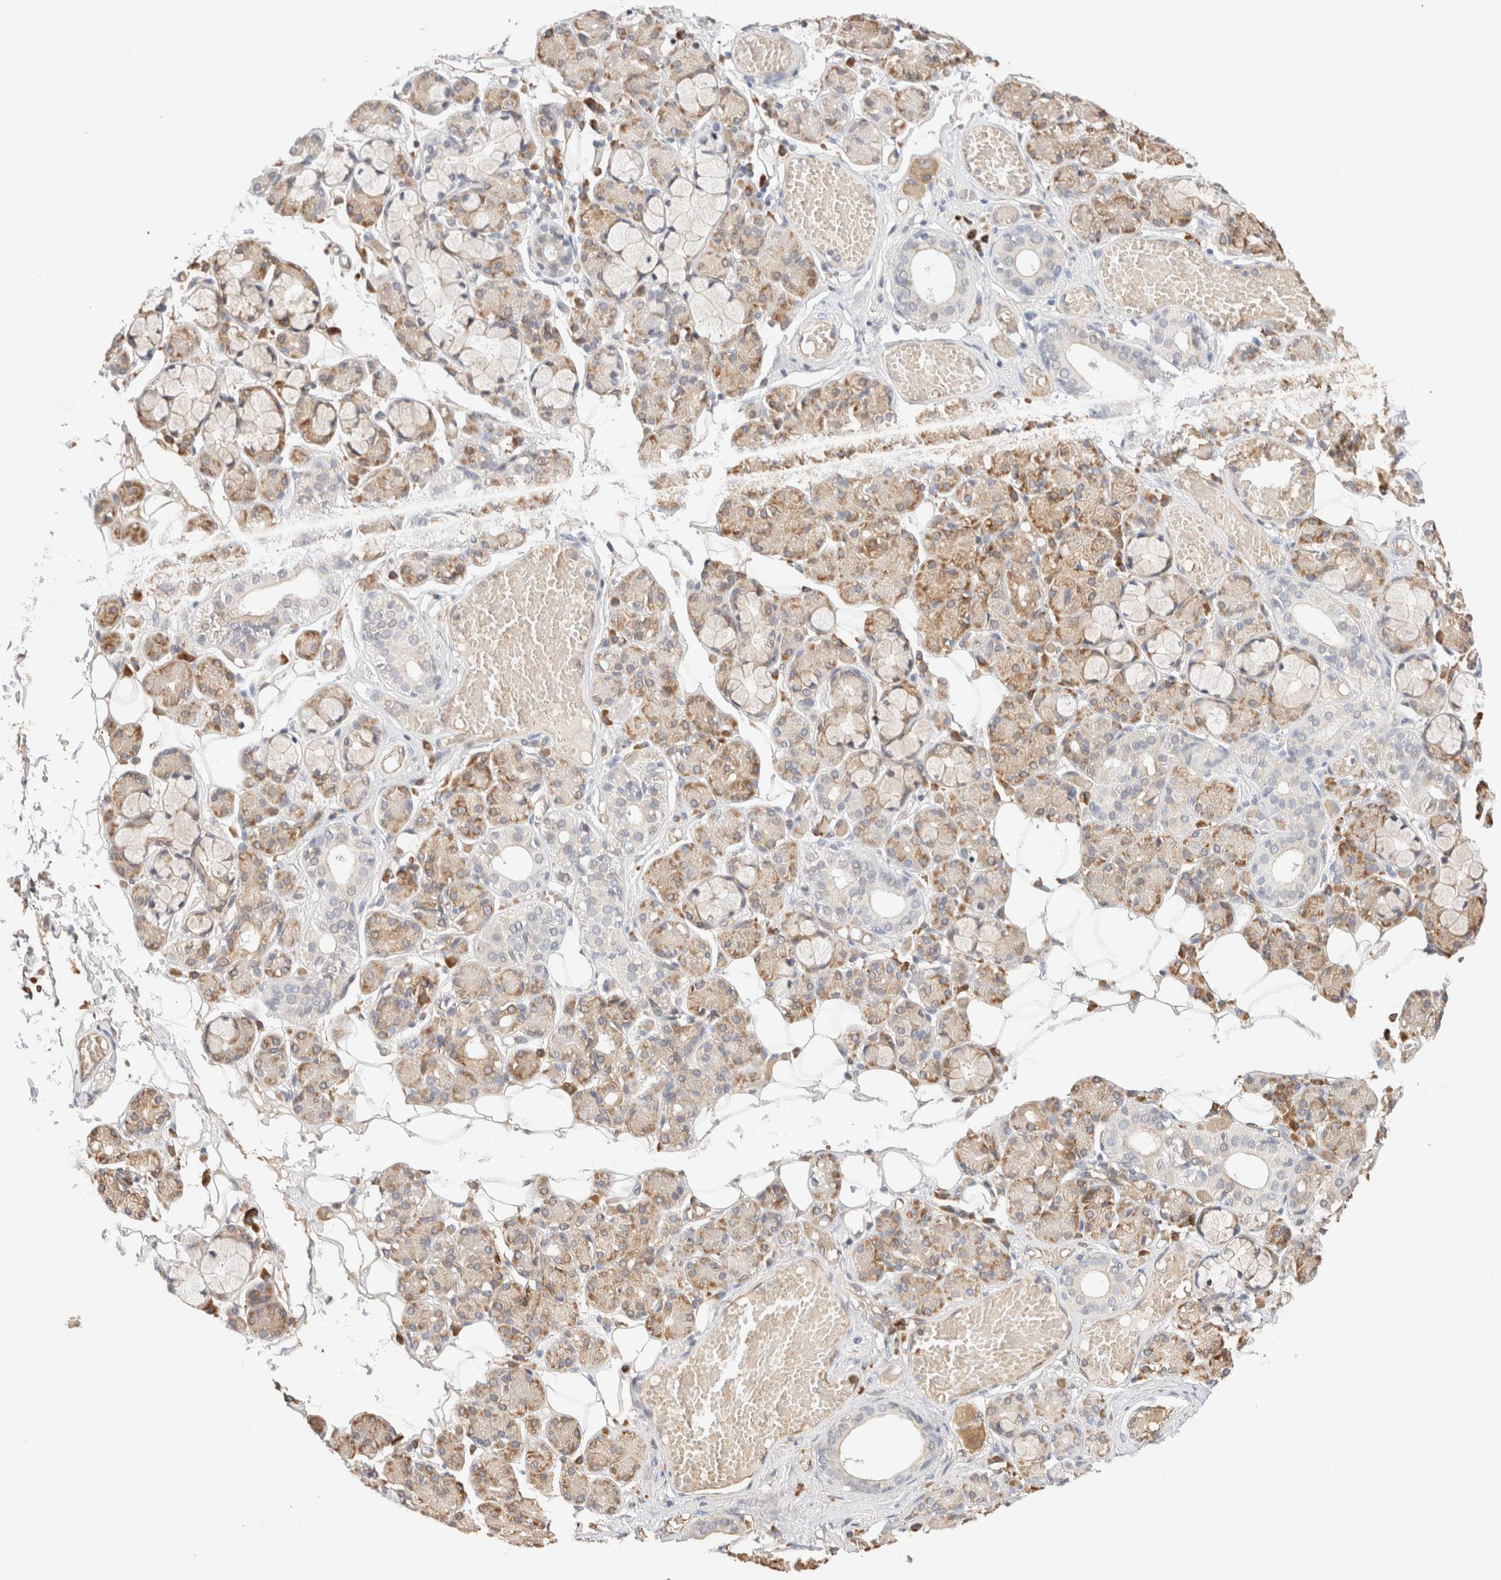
{"staining": {"intensity": "weak", "quantity": "25%-75%", "location": "cytoplasmic/membranous"}, "tissue": "salivary gland", "cell_type": "Glandular cells", "image_type": "normal", "snomed": [{"axis": "morphology", "description": "Normal tissue, NOS"}, {"axis": "topography", "description": "Salivary gland"}], "caption": "This image demonstrates immunohistochemistry staining of benign salivary gland, with low weak cytoplasmic/membranous positivity in about 25%-75% of glandular cells.", "gene": "SYVN1", "patient": {"sex": "male", "age": 63}}